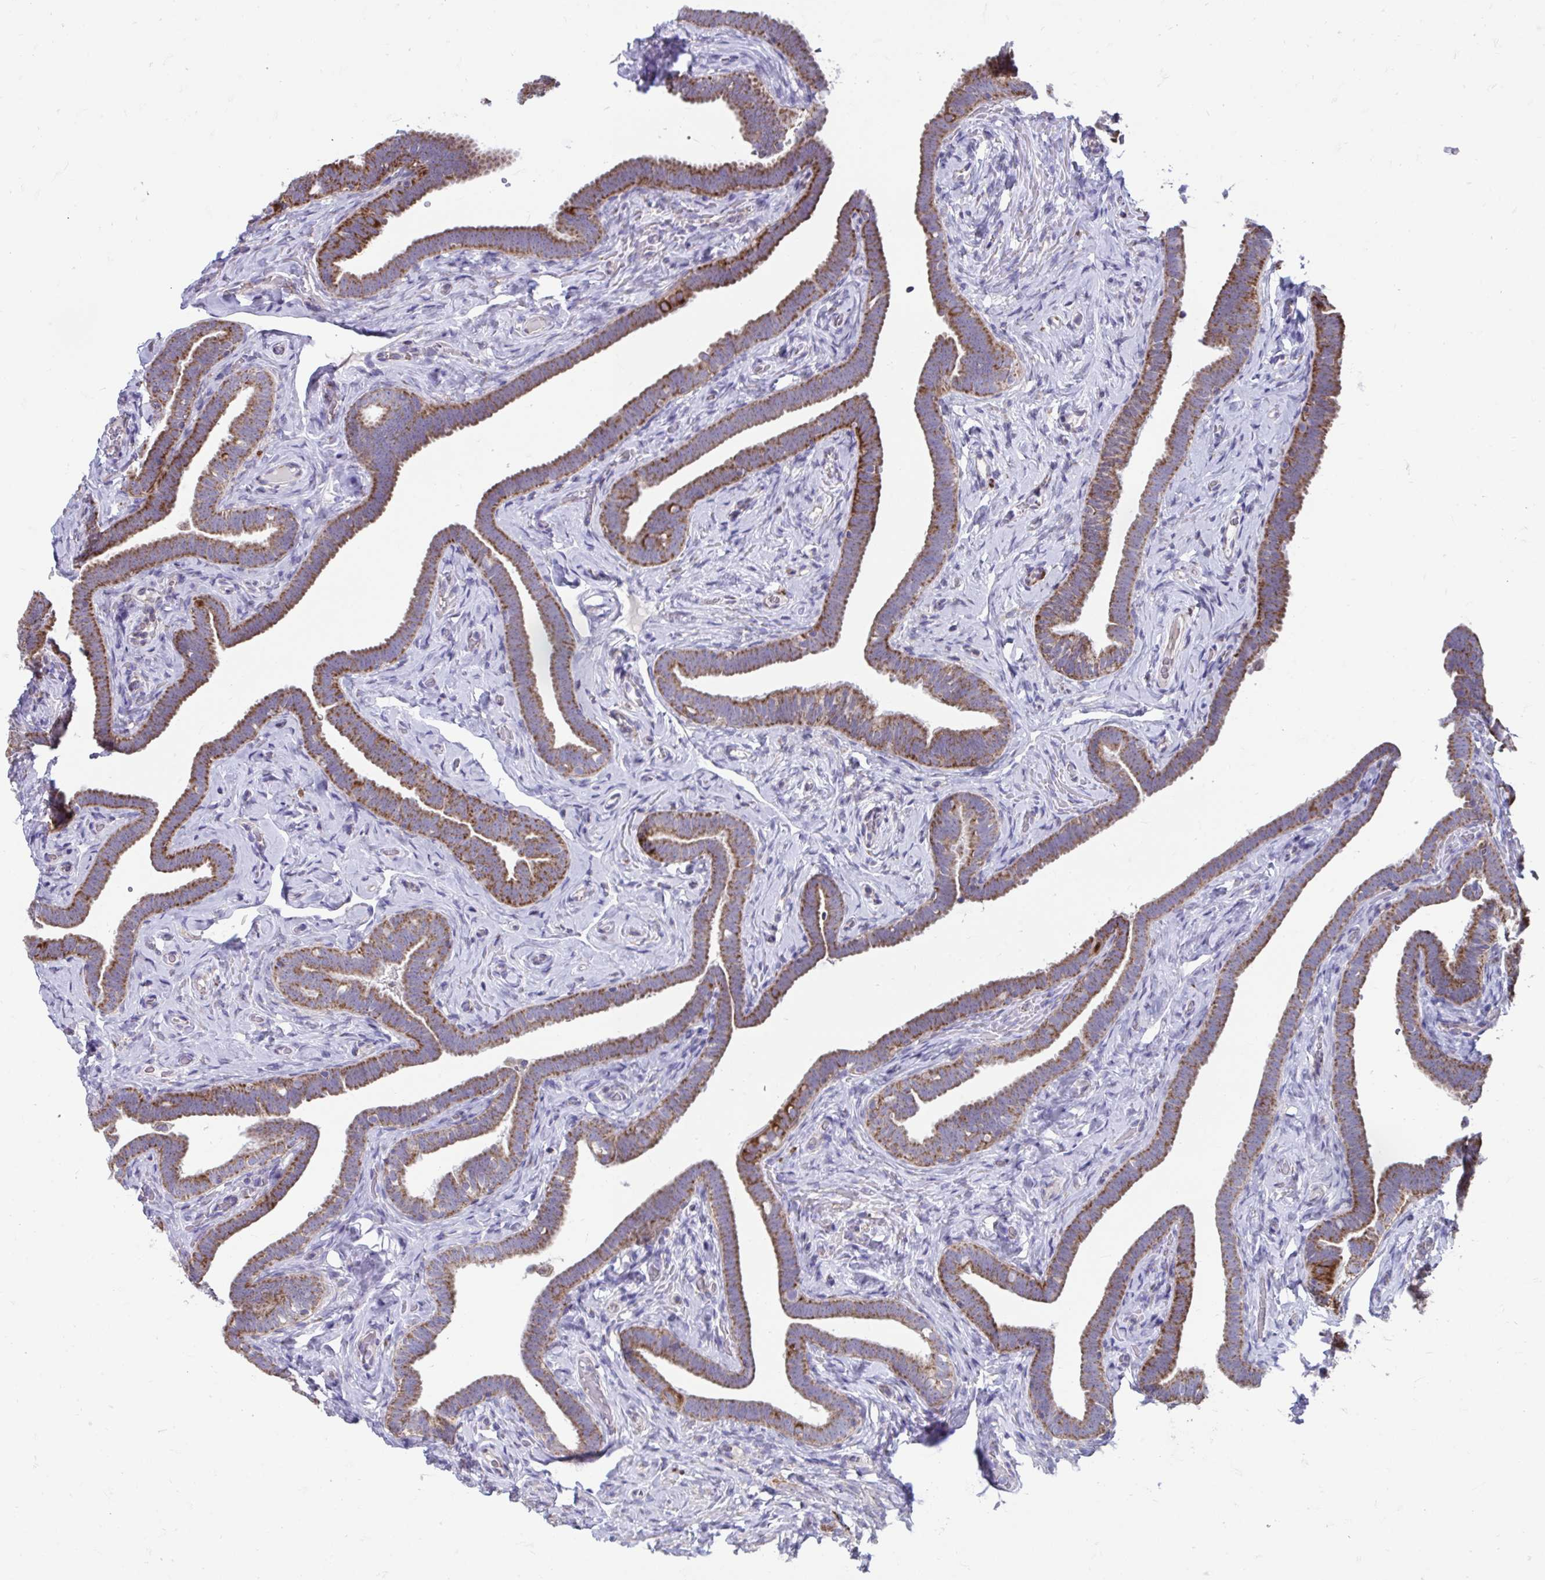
{"staining": {"intensity": "moderate", "quantity": ">75%", "location": "cytoplasmic/membranous"}, "tissue": "fallopian tube", "cell_type": "Glandular cells", "image_type": "normal", "snomed": [{"axis": "morphology", "description": "Normal tissue, NOS"}, {"axis": "topography", "description": "Fallopian tube"}], "caption": "Immunohistochemistry (IHC) photomicrograph of normal fallopian tube stained for a protein (brown), which shows medium levels of moderate cytoplasmic/membranous staining in about >75% of glandular cells.", "gene": "LINGO4", "patient": {"sex": "female", "age": 69}}